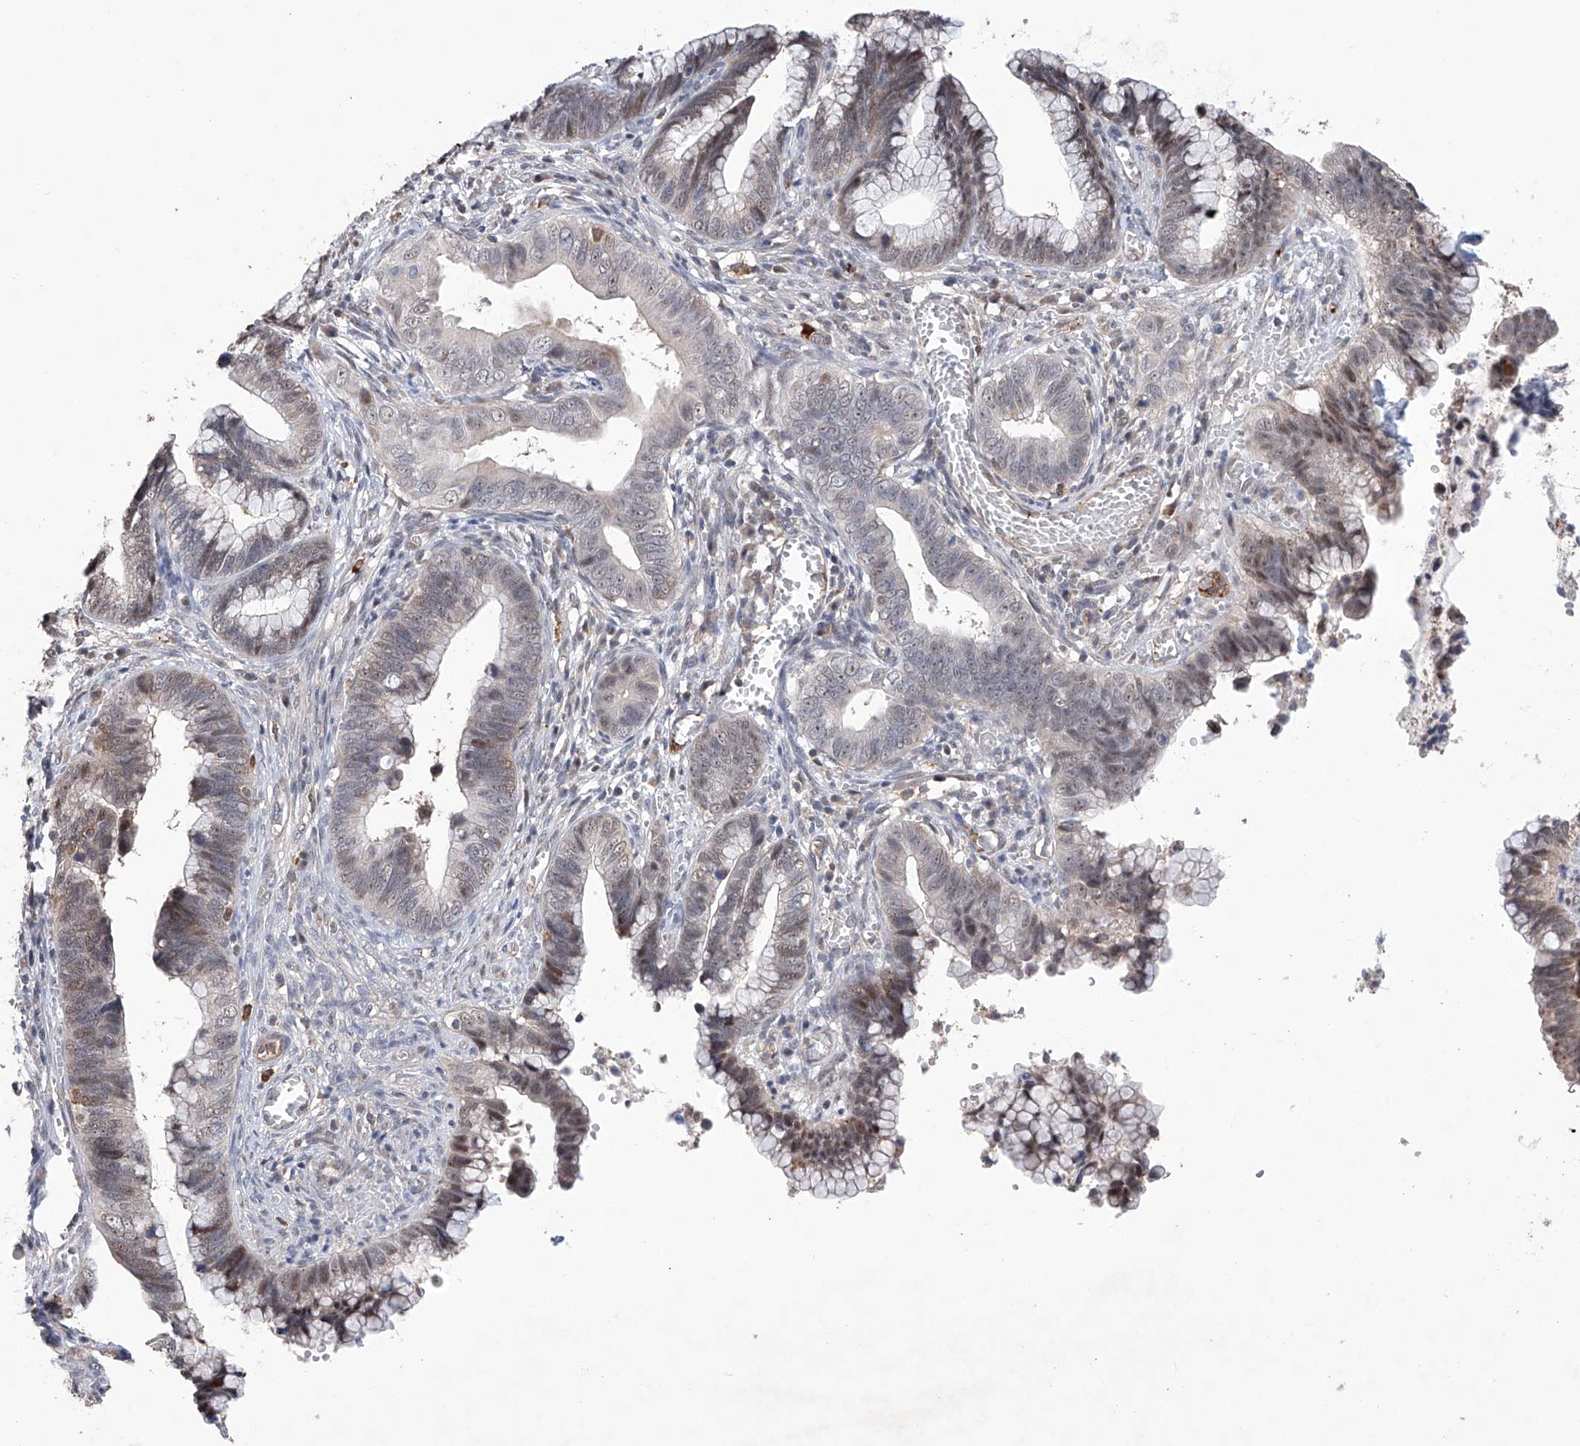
{"staining": {"intensity": "moderate", "quantity": "<25%", "location": "nuclear"}, "tissue": "cervical cancer", "cell_type": "Tumor cells", "image_type": "cancer", "snomed": [{"axis": "morphology", "description": "Adenocarcinoma, NOS"}, {"axis": "topography", "description": "Cervix"}], "caption": "An image of cervical cancer (adenocarcinoma) stained for a protein shows moderate nuclear brown staining in tumor cells. (brown staining indicates protein expression, while blue staining denotes nuclei).", "gene": "AFG1L", "patient": {"sex": "female", "age": 44}}